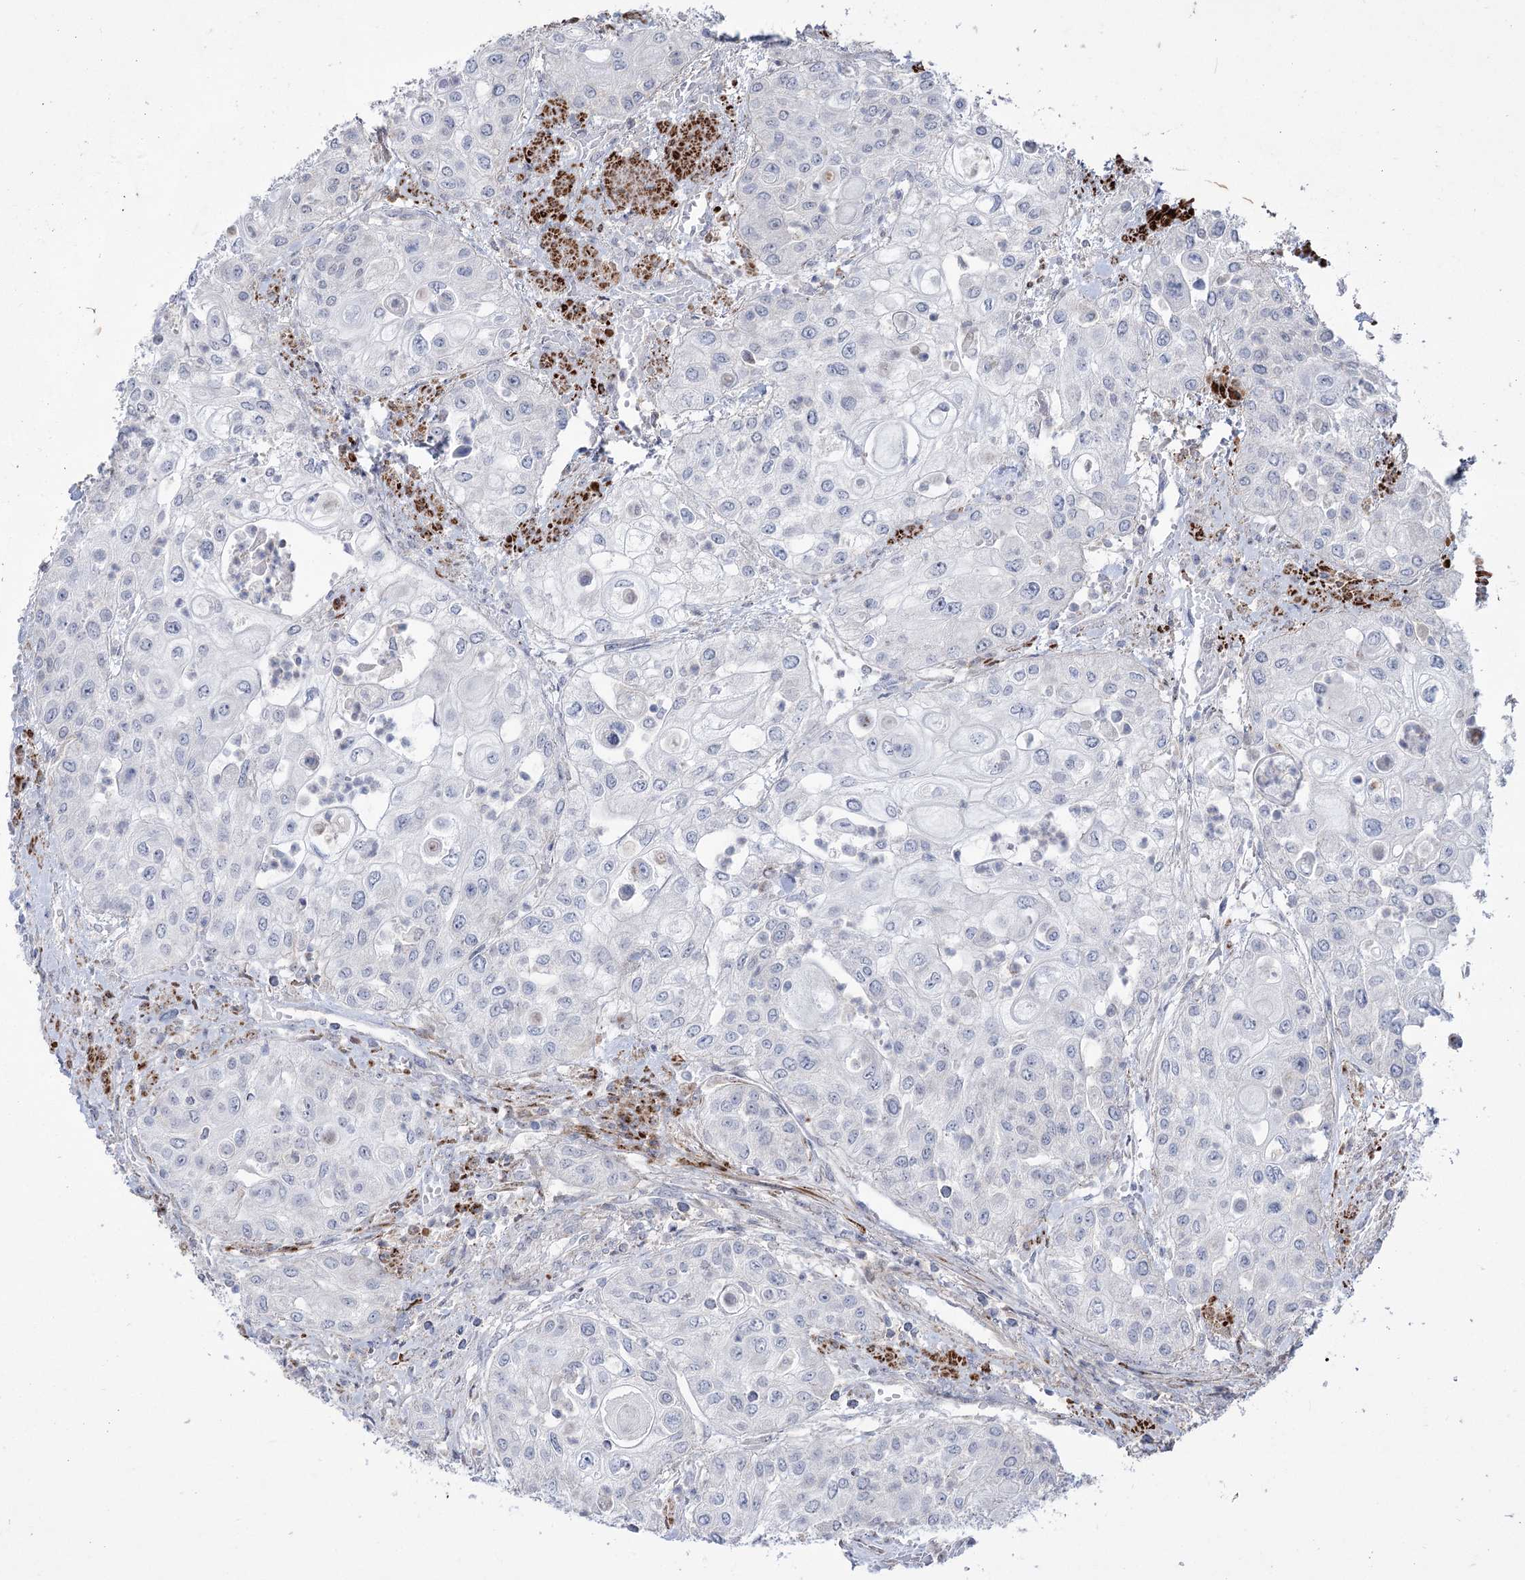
{"staining": {"intensity": "negative", "quantity": "none", "location": "none"}, "tissue": "urothelial cancer", "cell_type": "Tumor cells", "image_type": "cancer", "snomed": [{"axis": "morphology", "description": "Urothelial carcinoma, High grade"}, {"axis": "topography", "description": "Urinary bladder"}], "caption": "Immunohistochemistry (IHC) histopathology image of human high-grade urothelial carcinoma stained for a protein (brown), which reveals no expression in tumor cells.", "gene": "ZSCAN23", "patient": {"sex": "female", "age": 79}}